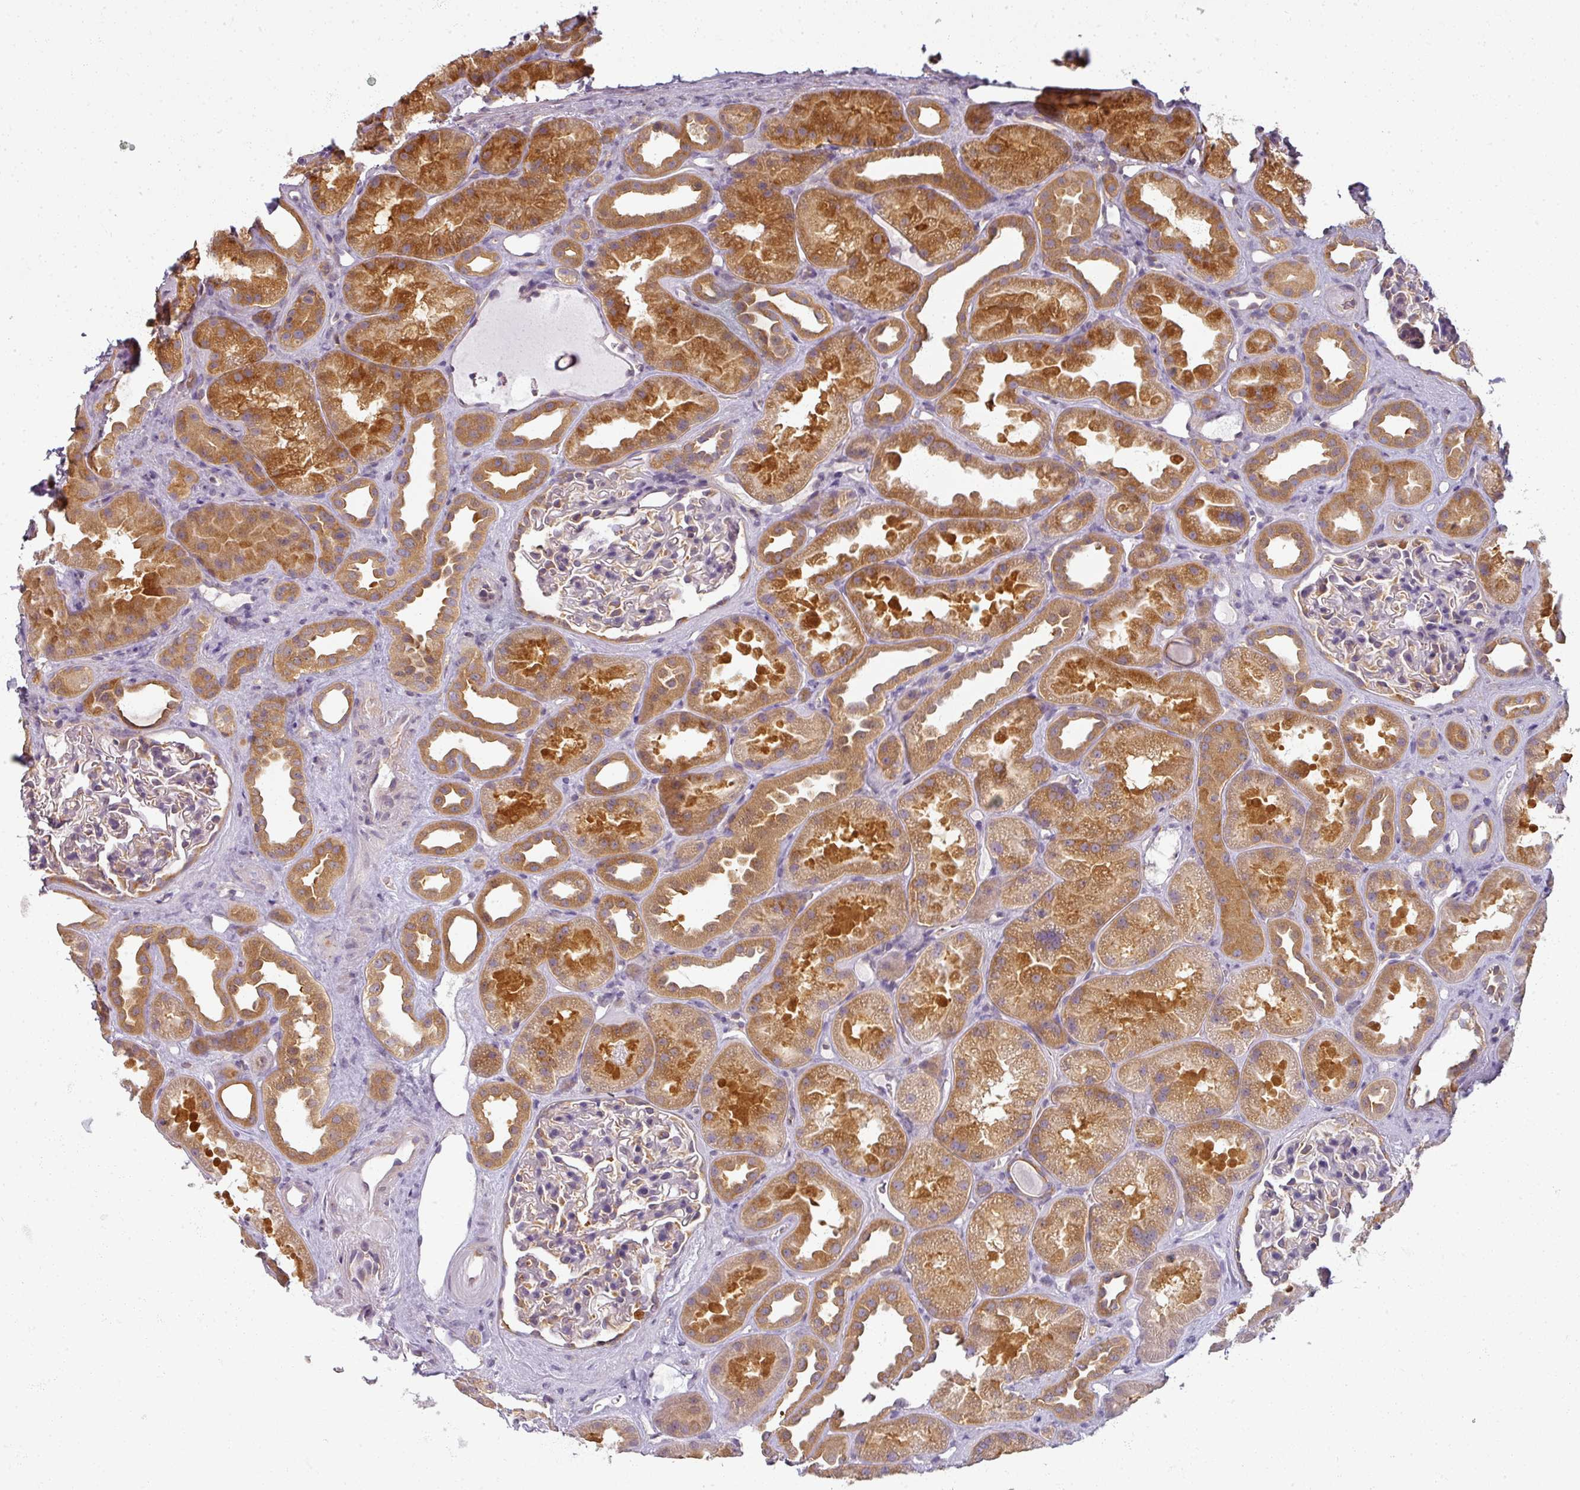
{"staining": {"intensity": "moderate", "quantity": "<25%", "location": "cytoplasmic/membranous"}, "tissue": "kidney", "cell_type": "Cells in glomeruli", "image_type": "normal", "snomed": [{"axis": "morphology", "description": "Normal tissue, NOS"}, {"axis": "topography", "description": "Kidney"}], "caption": "Human kidney stained with a brown dye reveals moderate cytoplasmic/membranous positive expression in about <25% of cells in glomeruli.", "gene": "AGPAT4", "patient": {"sex": "male", "age": 61}}